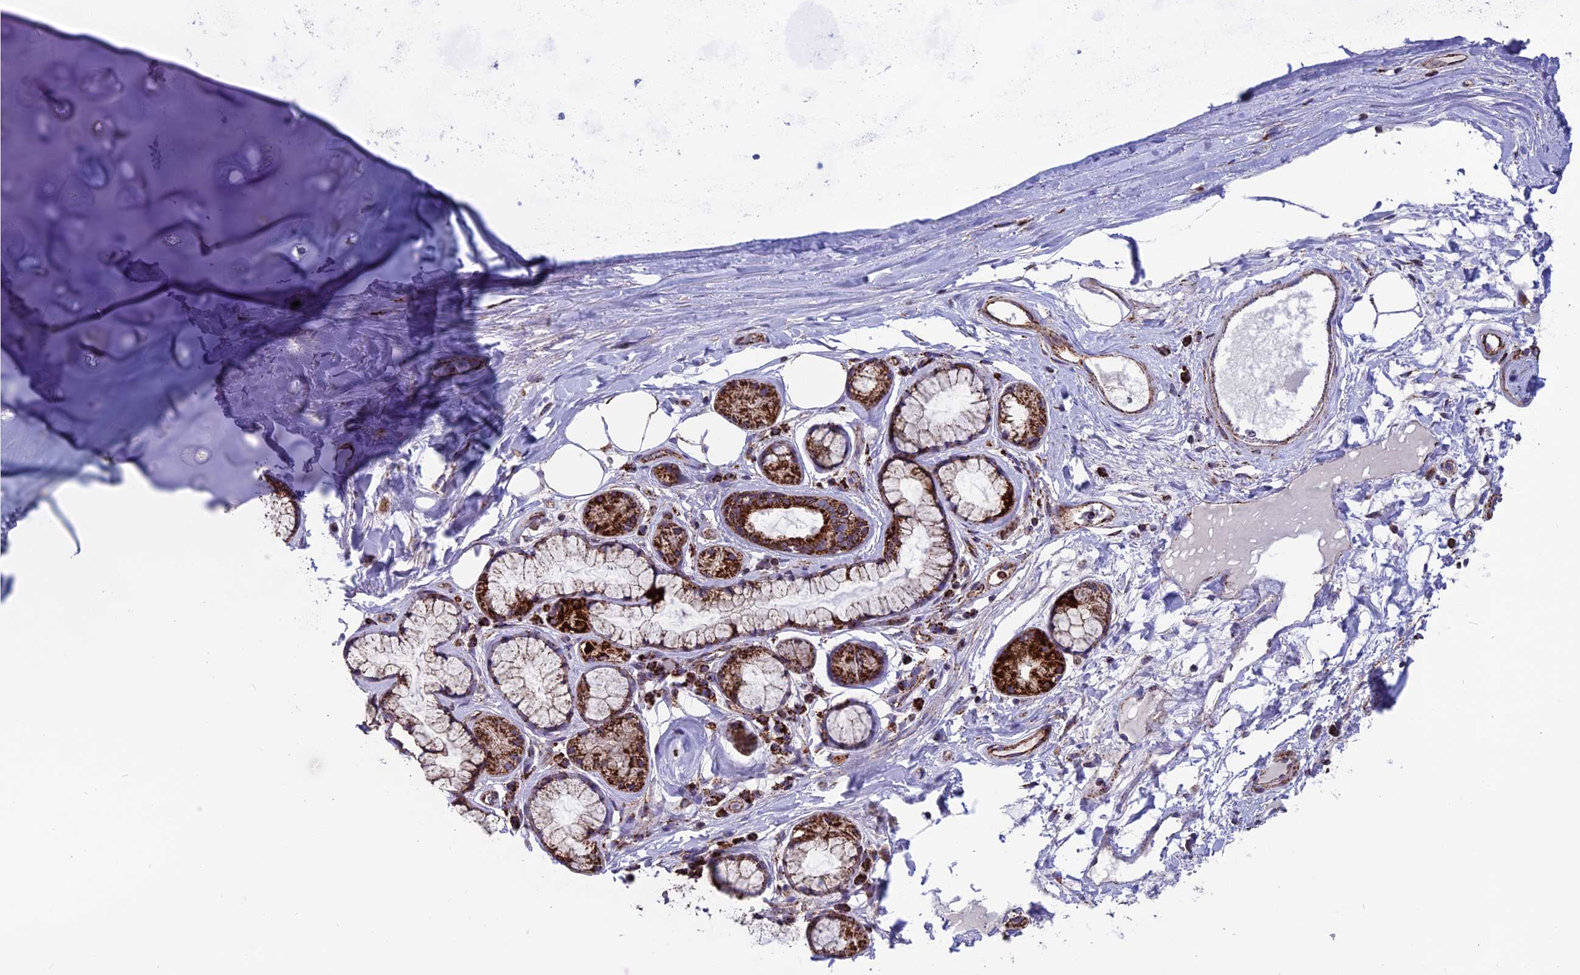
{"staining": {"intensity": "negative", "quantity": "none", "location": "none"}, "tissue": "adipose tissue", "cell_type": "Adipocytes", "image_type": "normal", "snomed": [{"axis": "morphology", "description": "Normal tissue, NOS"}, {"axis": "topography", "description": "Cartilage tissue"}], "caption": "Micrograph shows no protein positivity in adipocytes of benign adipose tissue. (DAB immunohistochemistry, high magnification).", "gene": "MRPS18B", "patient": {"sex": "female", "age": 63}}